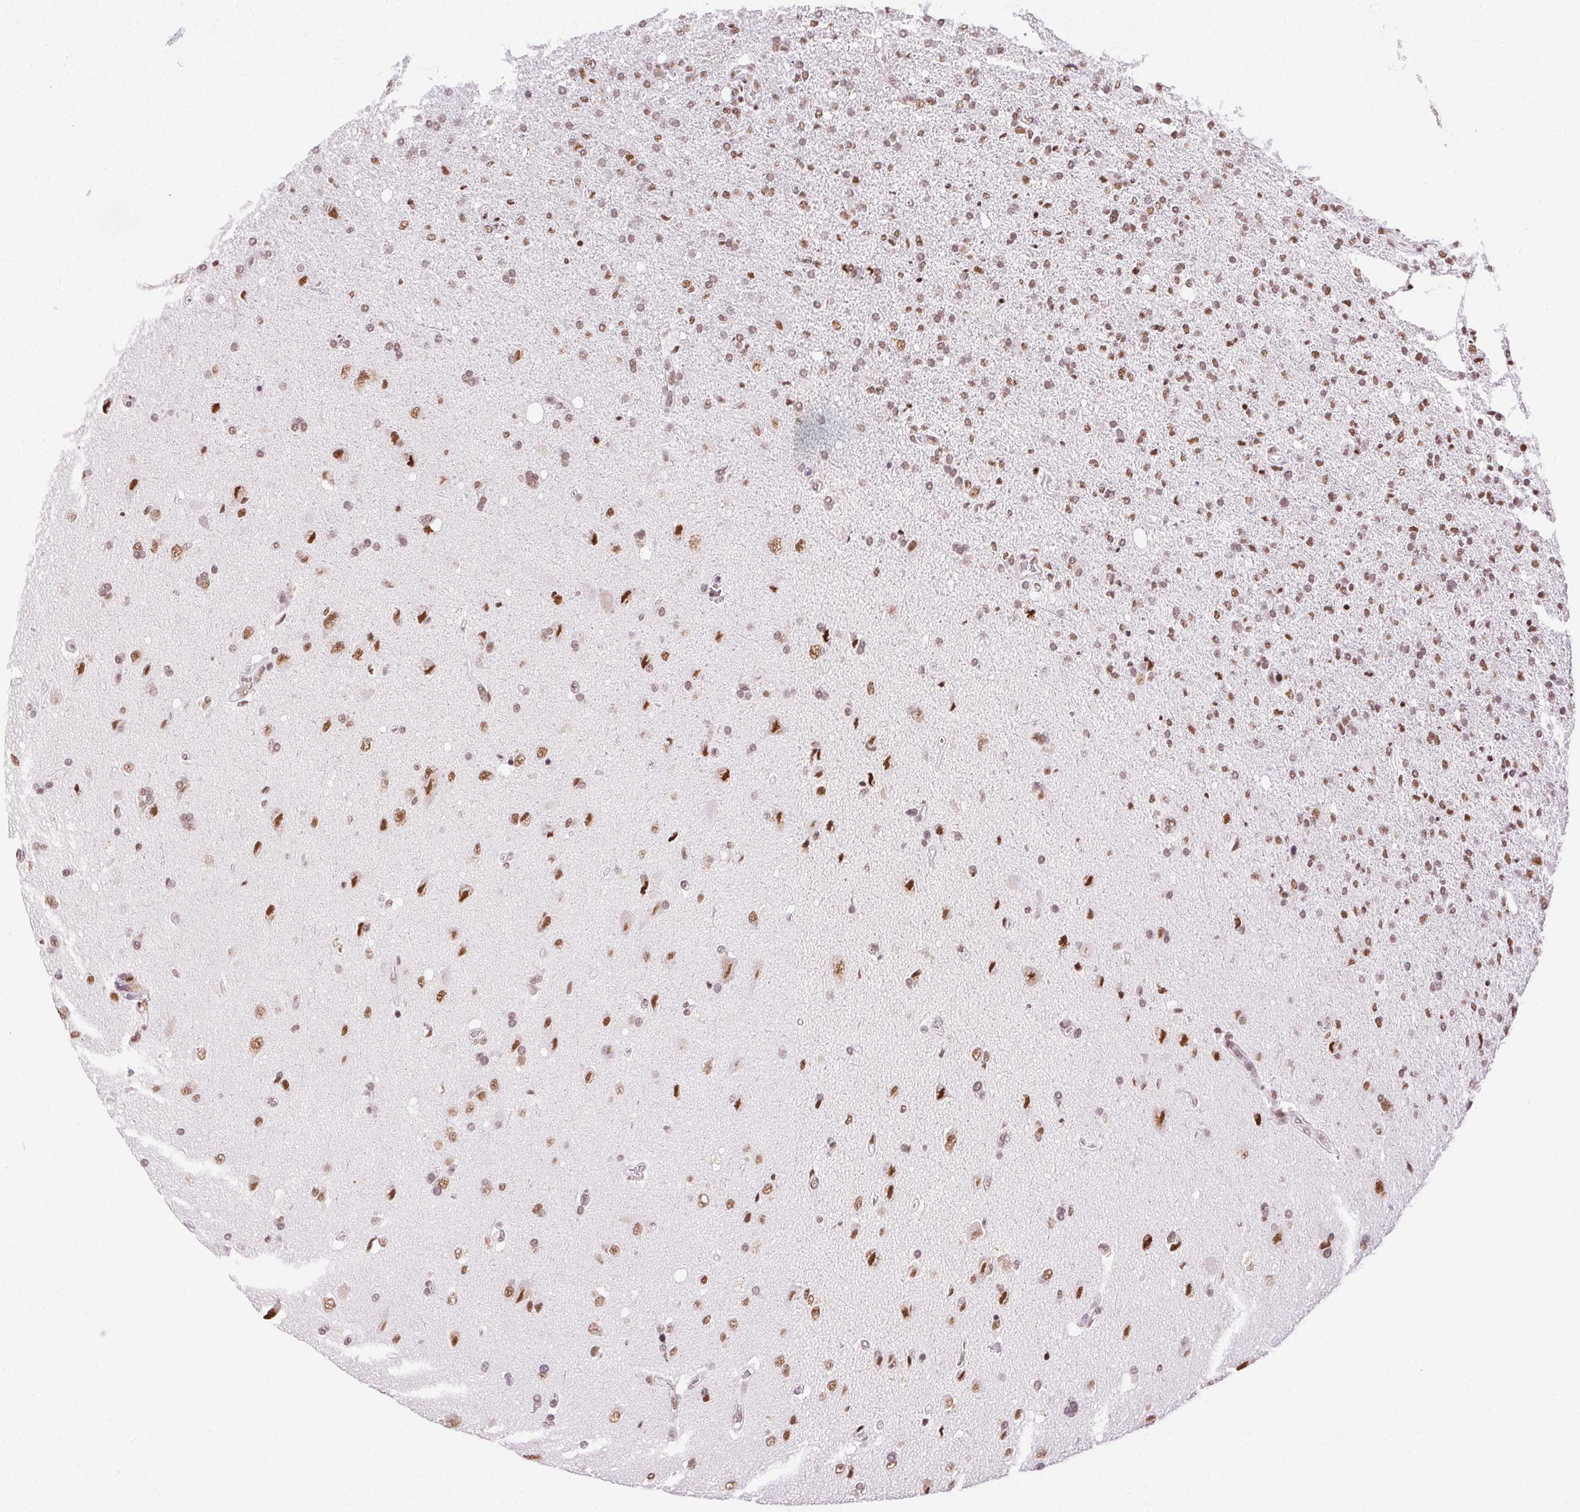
{"staining": {"intensity": "moderate", "quantity": ">75%", "location": "nuclear"}, "tissue": "glioma", "cell_type": "Tumor cells", "image_type": "cancer", "snomed": [{"axis": "morphology", "description": "Glioma, malignant, High grade"}, {"axis": "topography", "description": "Cerebral cortex"}], "caption": "This is a histology image of IHC staining of high-grade glioma (malignant), which shows moderate staining in the nuclear of tumor cells.", "gene": "TRA2B", "patient": {"sex": "male", "age": 70}}